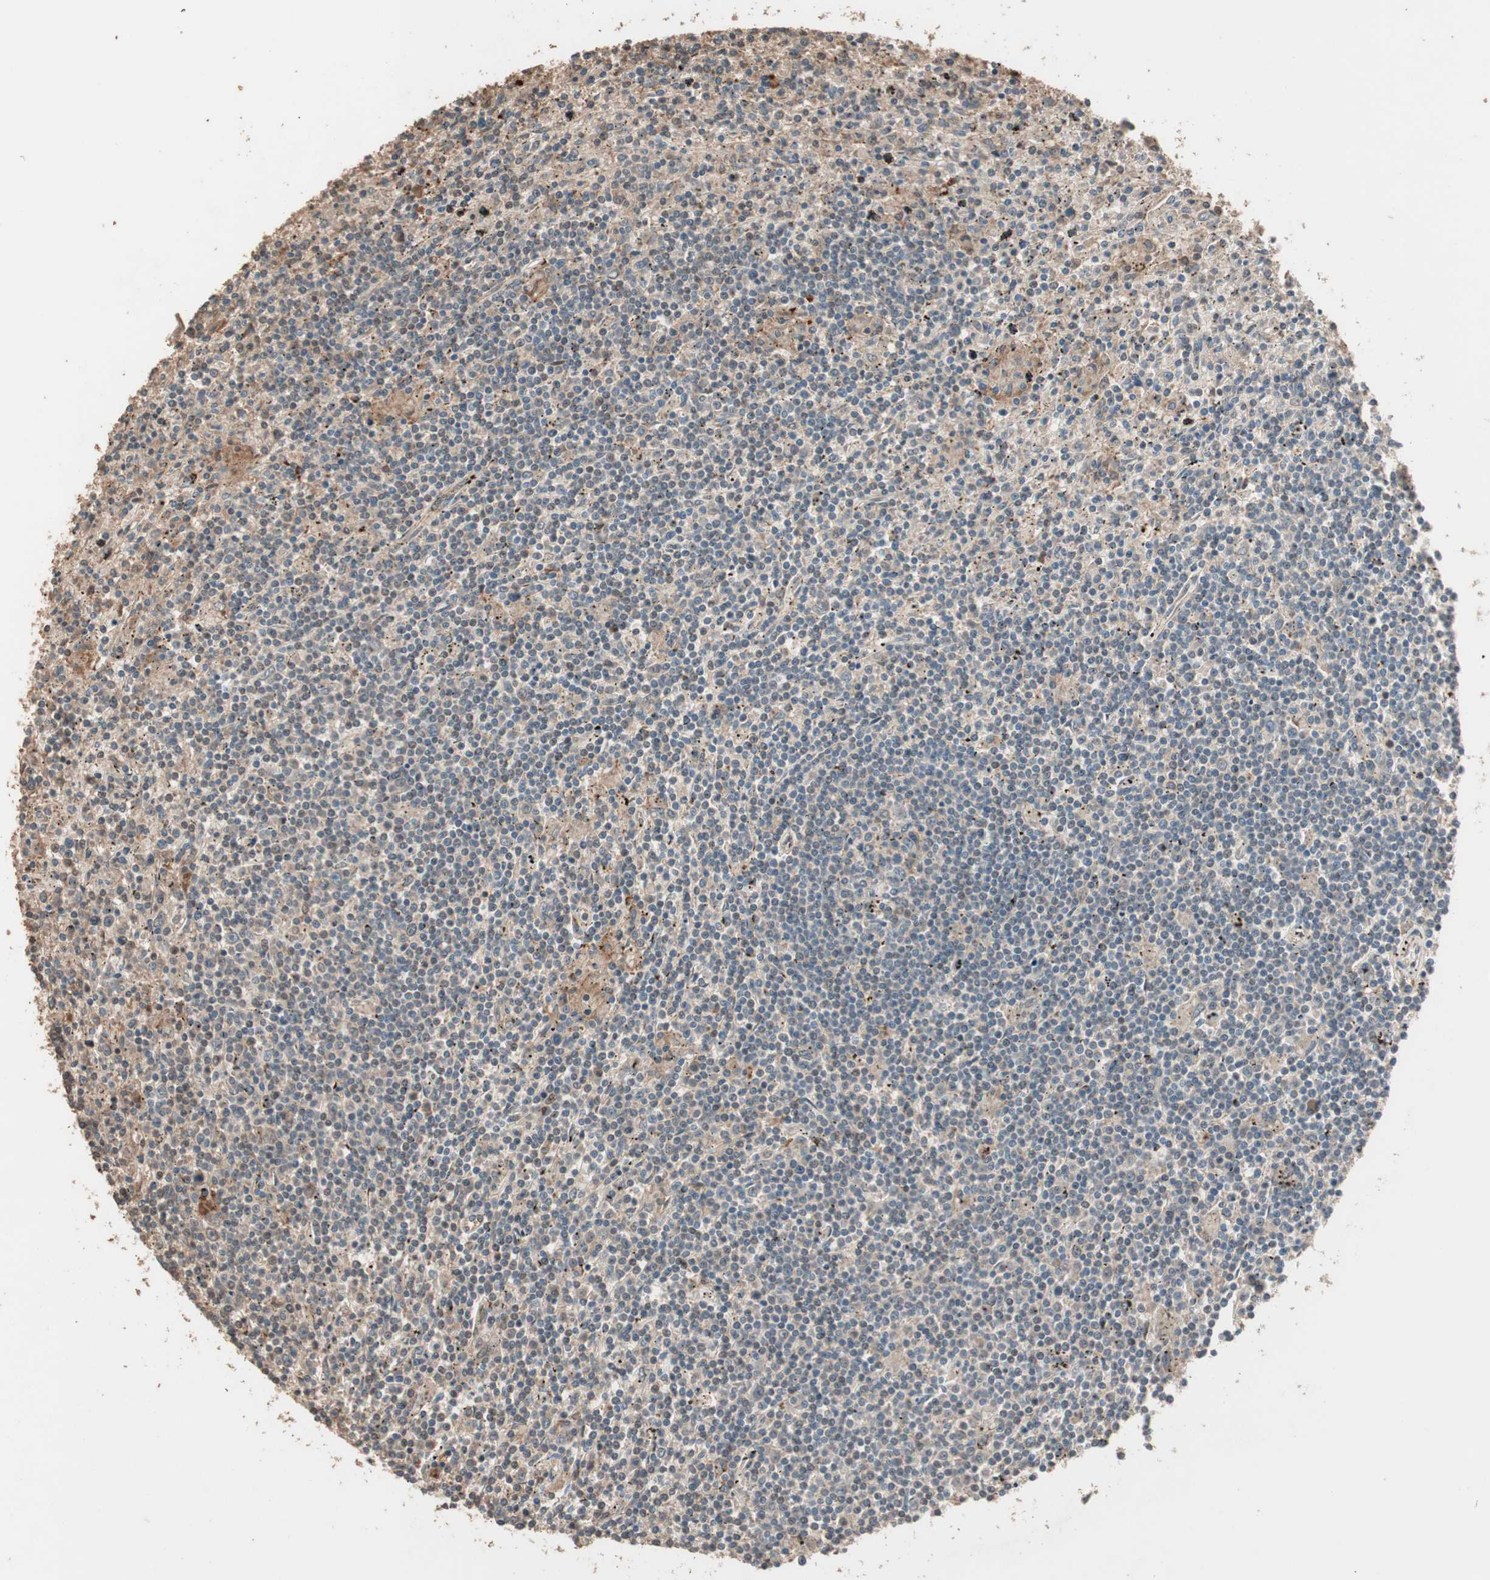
{"staining": {"intensity": "weak", "quantity": "<25%", "location": "cytoplasmic/membranous"}, "tissue": "lymphoma", "cell_type": "Tumor cells", "image_type": "cancer", "snomed": [{"axis": "morphology", "description": "Malignant lymphoma, non-Hodgkin's type, Low grade"}, {"axis": "topography", "description": "Spleen"}], "caption": "Tumor cells show no significant protein positivity in low-grade malignant lymphoma, non-Hodgkin's type.", "gene": "USP20", "patient": {"sex": "male", "age": 76}}